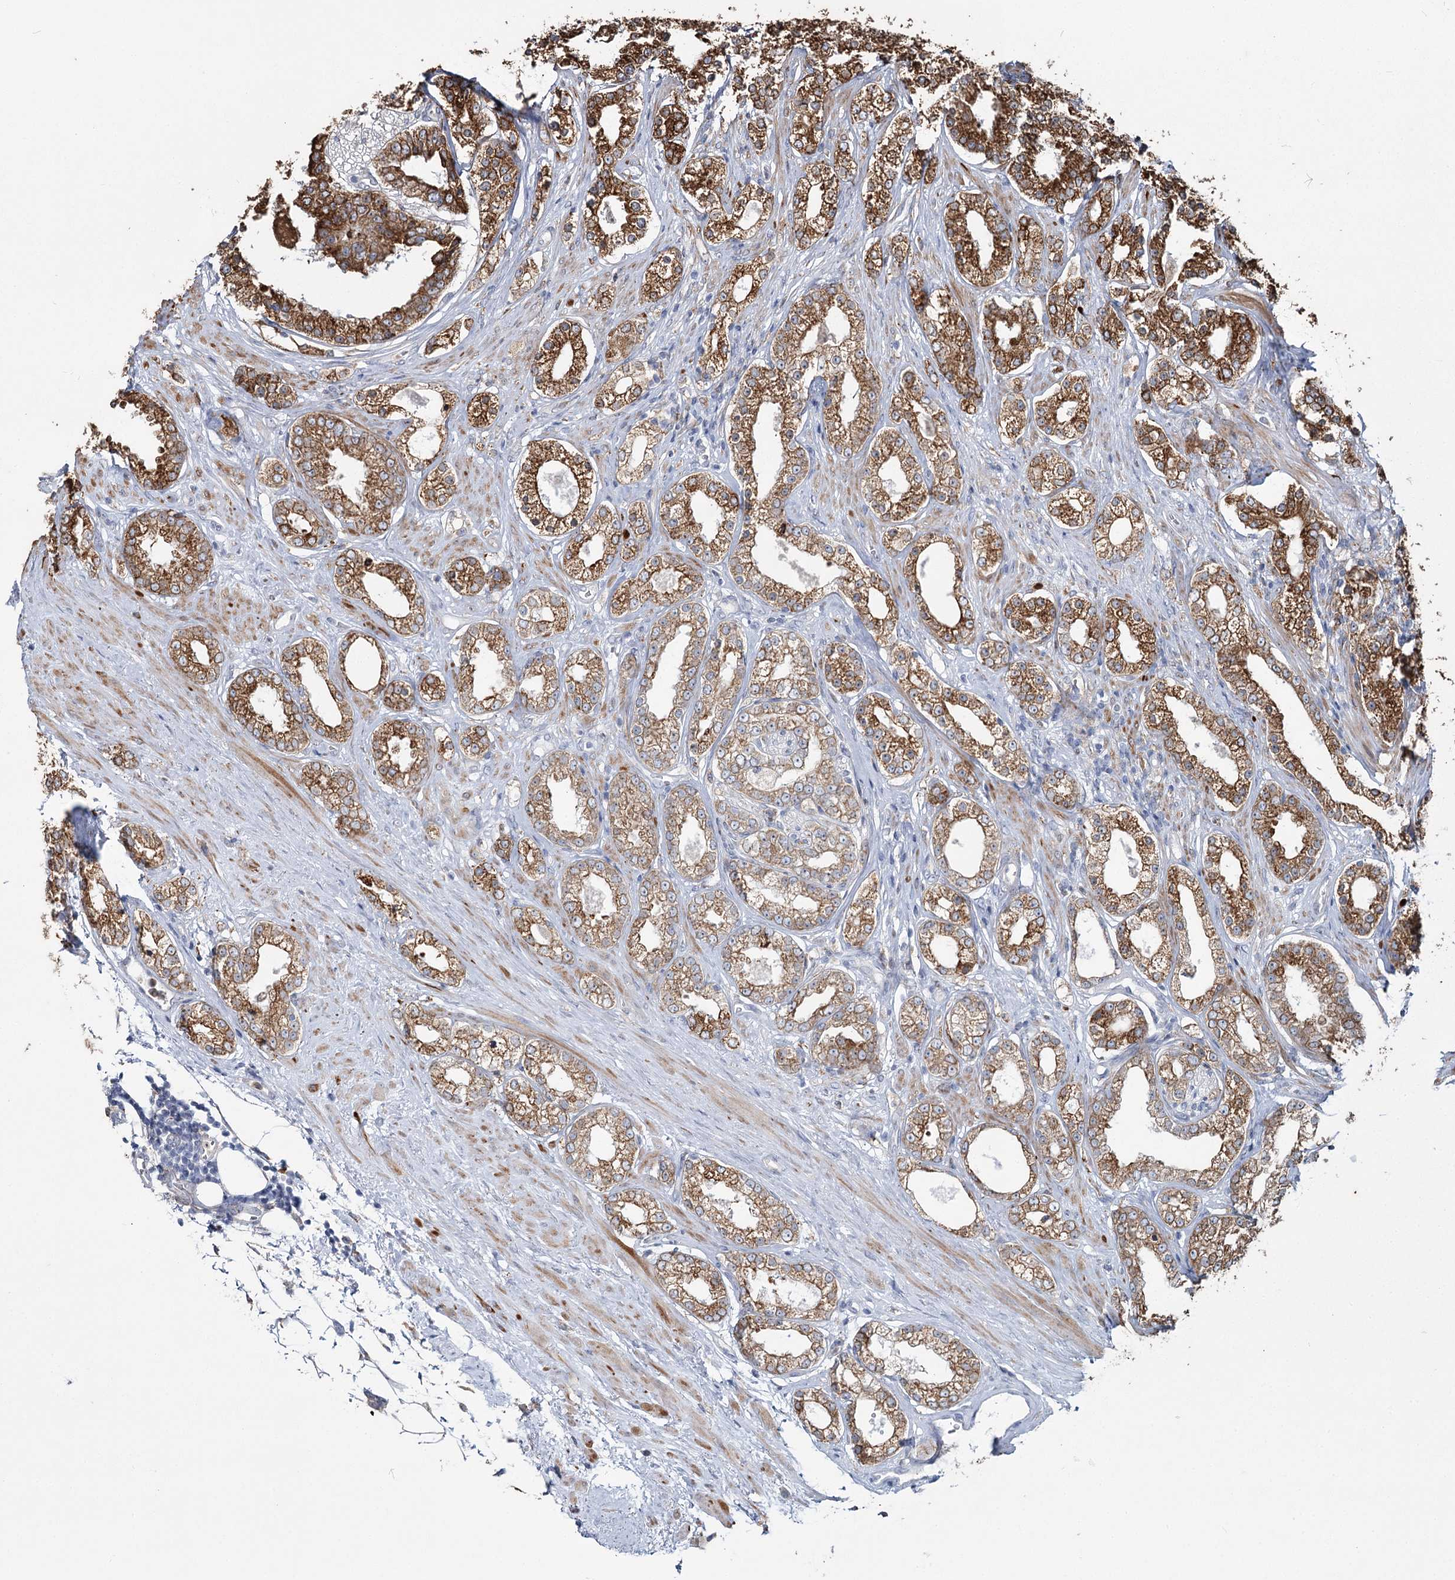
{"staining": {"intensity": "strong", "quantity": ">75%", "location": "cytoplasmic/membranous"}, "tissue": "prostate cancer", "cell_type": "Tumor cells", "image_type": "cancer", "snomed": [{"axis": "morphology", "description": "Normal tissue, NOS"}, {"axis": "morphology", "description": "Adenocarcinoma, High grade"}, {"axis": "topography", "description": "Prostate"}], "caption": "Prostate cancer stained with a brown dye reveals strong cytoplasmic/membranous positive positivity in approximately >75% of tumor cells.", "gene": "ZCCHC9", "patient": {"sex": "male", "age": 83}}